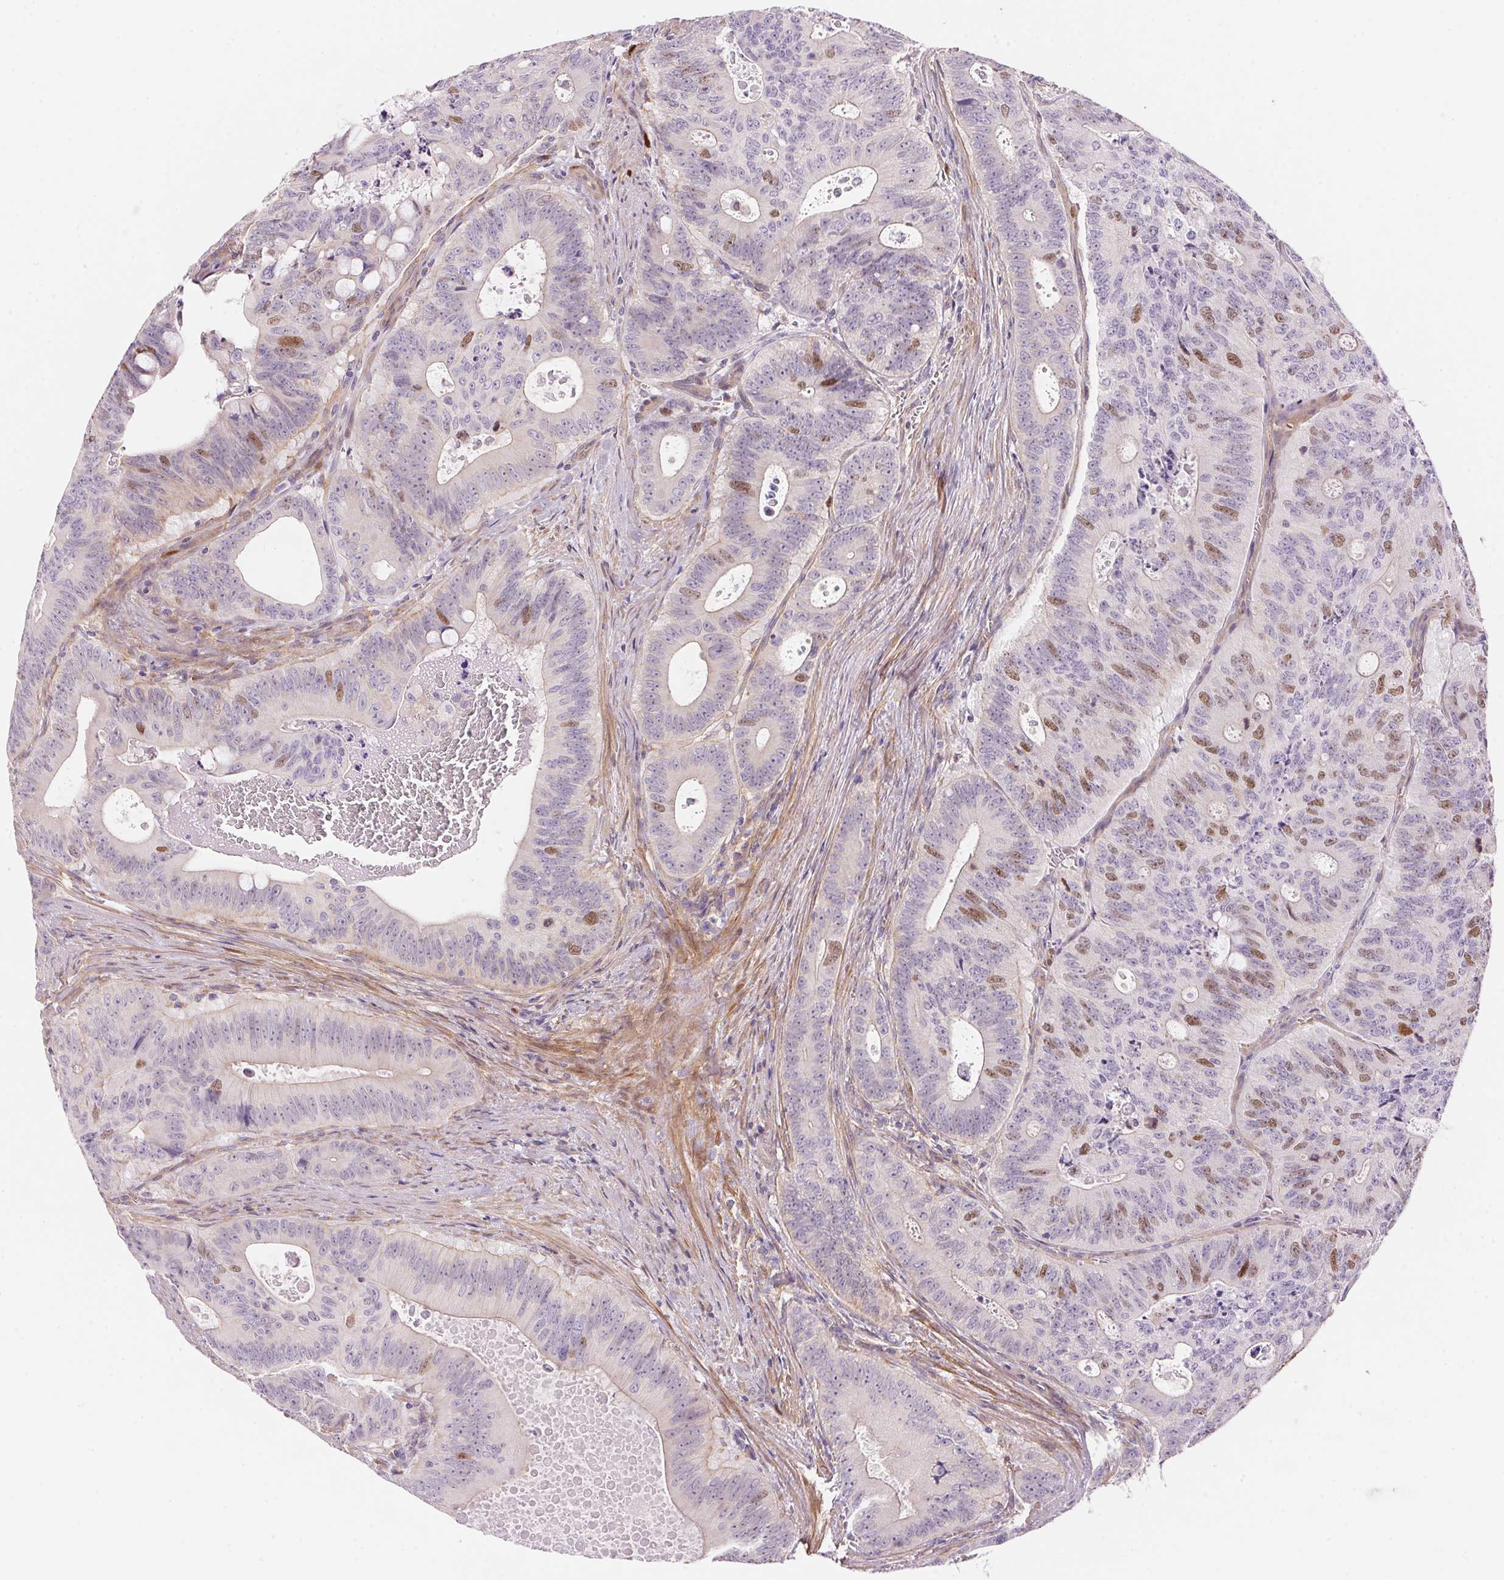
{"staining": {"intensity": "moderate", "quantity": "<25%", "location": "nuclear"}, "tissue": "colorectal cancer", "cell_type": "Tumor cells", "image_type": "cancer", "snomed": [{"axis": "morphology", "description": "Adenocarcinoma, NOS"}, {"axis": "topography", "description": "Colon"}], "caption": "Immunohistochemistry (IHC) staining of colorectal adenocarcinoma, which reveals low levels of moderate nuclear staining in about <25% of tumor cells indicating moderate nuclear protein staining. The staining was performed using DAB (3,3'-diaminobenzidine) (brown) for protein detection and nuclei were counterstained in hematoxylin (blue).", "gene": "SMTN", "patient": {"sex": "male", "age": 62}}